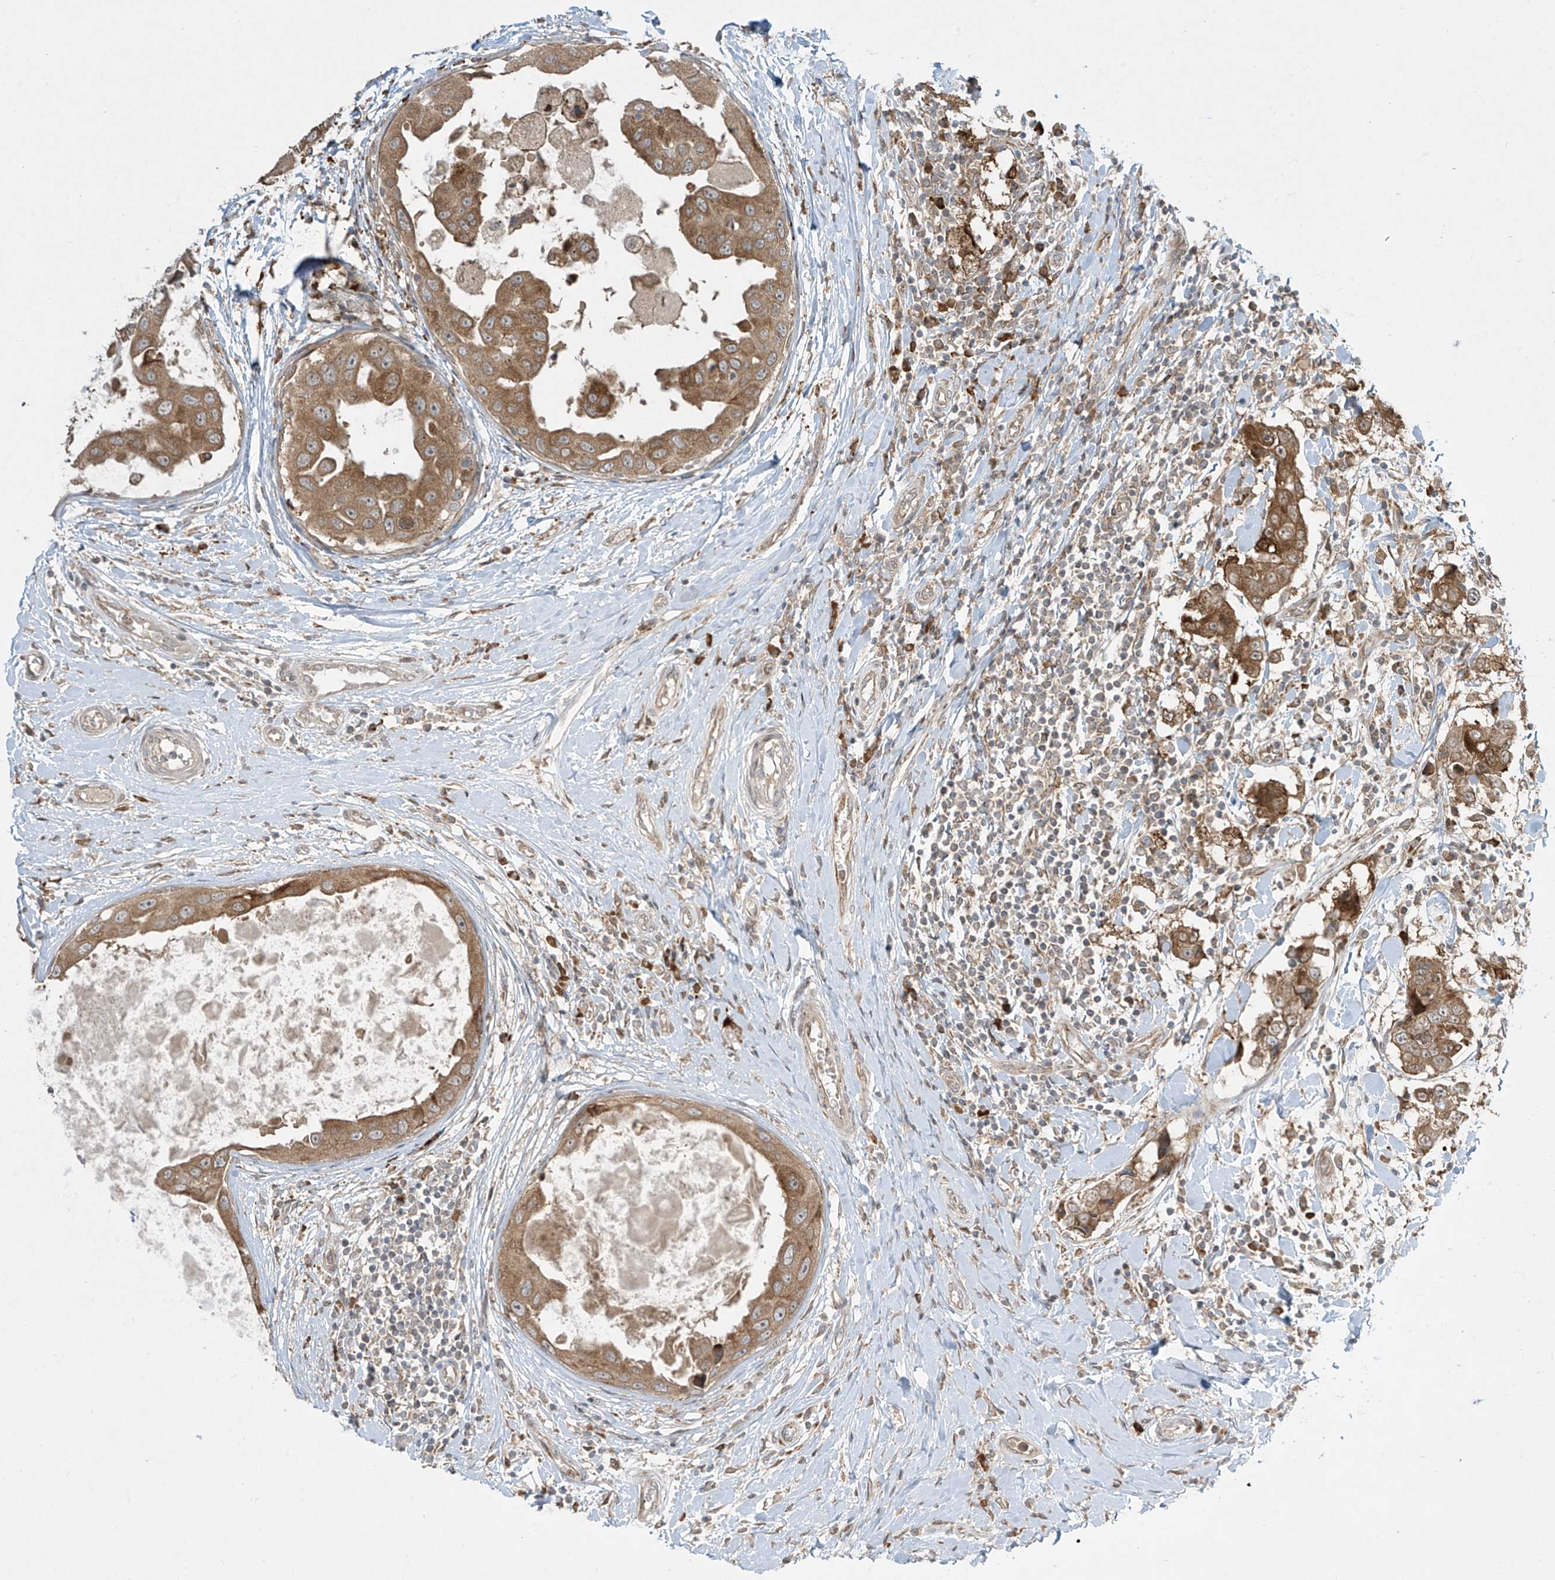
{"staining": {"intensity": "moderate", "quantity": ">75%", "location": "cytoplasmic/membranous"}, "tissue": "breast cancer", "cell_type": "Tumor cells", "image_type": "cancer", "snomed": [{"axis": "morphology", "description": "Duct carcinoma"}, {"axis": "topography", "description": "Breast"}], "caption": "Protein positivity by immunohistochemistry (IHC) reveals moderate cytoplasmic/membranous expression in approximately >75% of tumor cells in breast cancer.", "gene": "PPAT", "patient": {"sex": "female", "age": 27}}